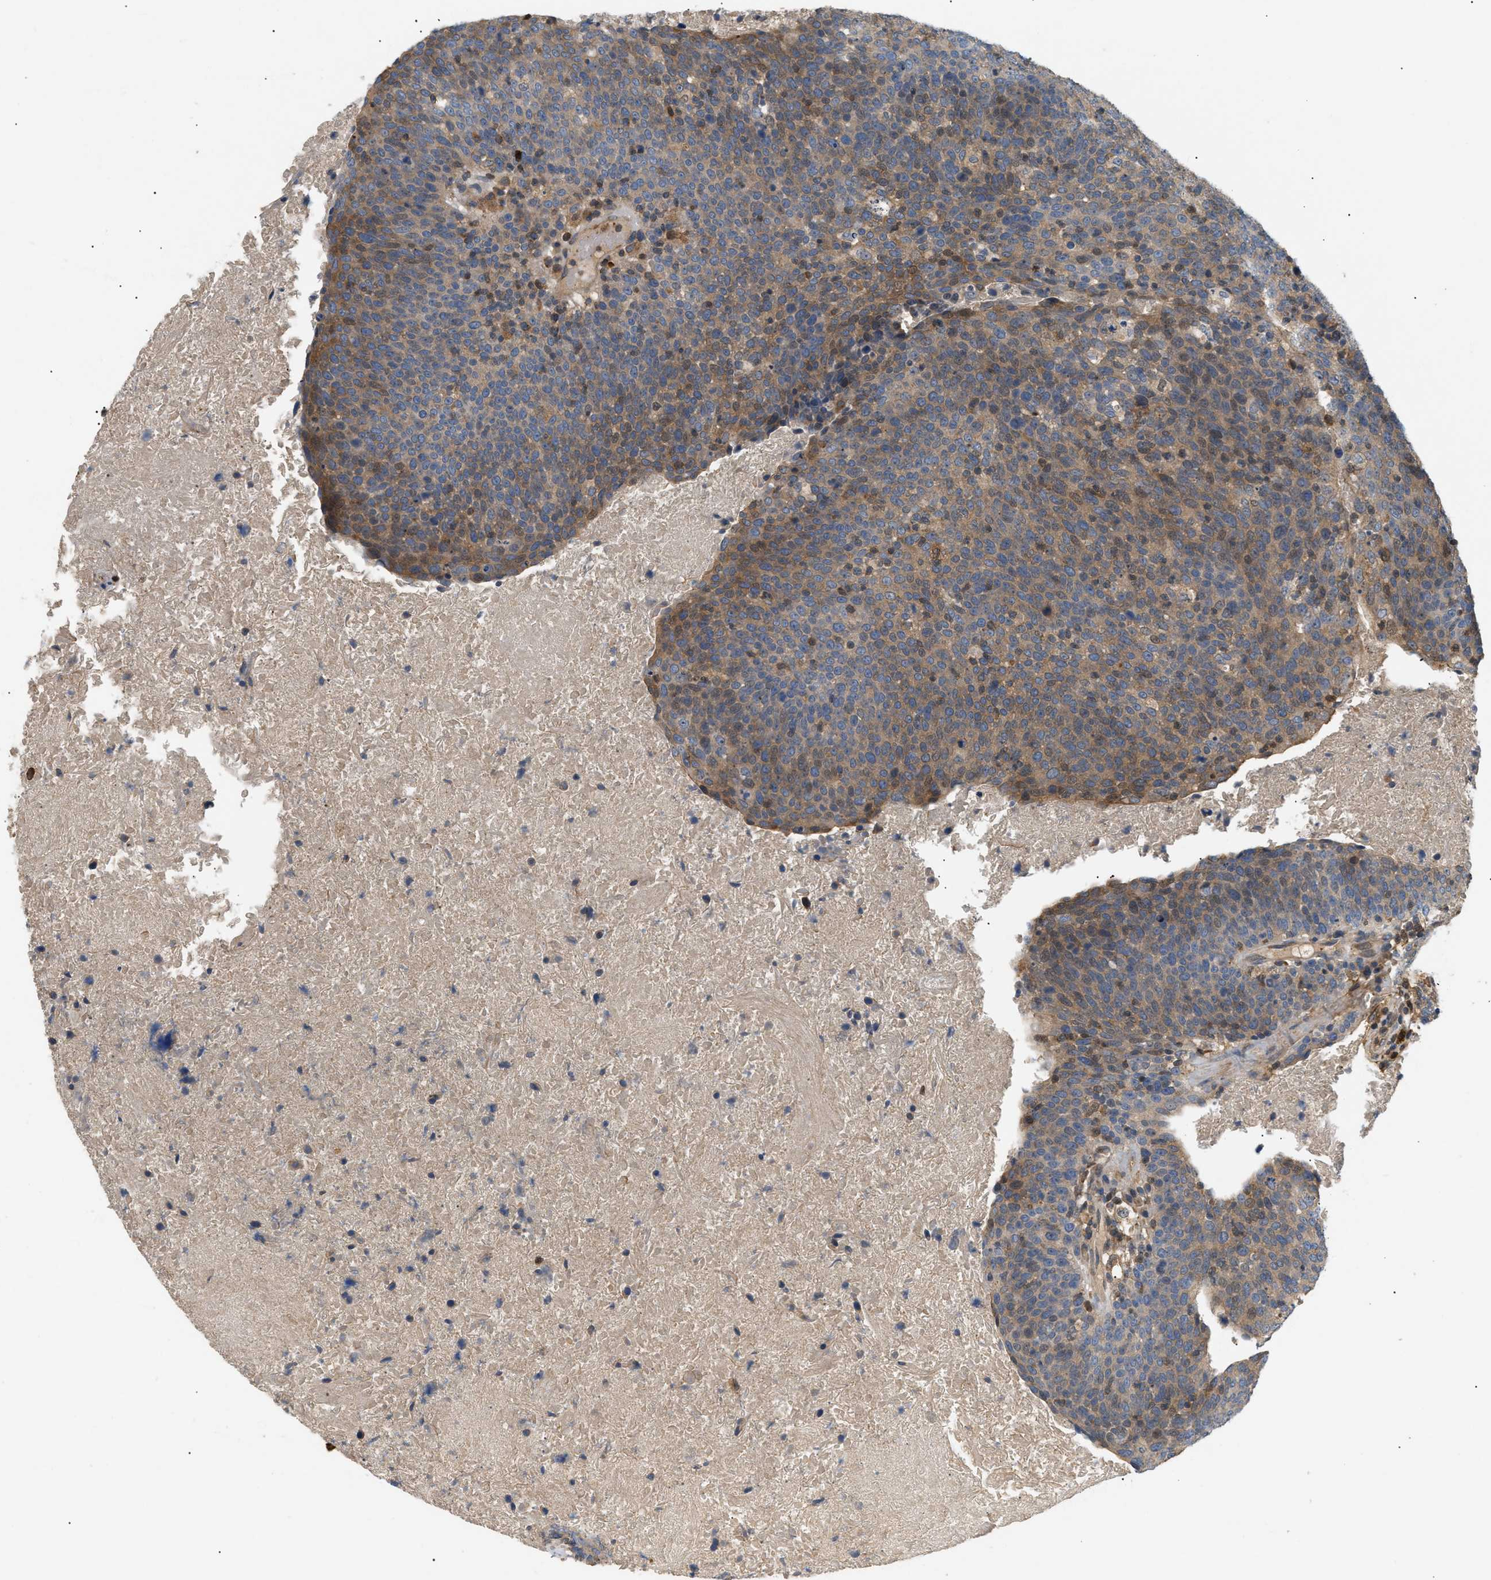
{"staining": {"intensity": "moderate", "quantity": ">75%", "location": "cytoplasmic/membranous"}, "tissue": "head and neck cancer", "cell_type": "Tumor cells", "image_type": "cancer", "snomed": [{"axis": "morphology", "description": "Squamous cell carcinoma, NOS"}, {"axis": "morphology", "description": "Squamous cell carcinoma, metastatic, NOS"}, {"axis": "topography", "description": "Lymph node"}, {"axis": "topography", "description": "Head-Neck"}], "caption": "Head and neck cancer stained for a protein (brown) shows moderate cytoplasmic/membranous positive staining in approximately >75% of tumor cells.", "gene": "FARS2", "patient": {"sex": "male", "age": 62}}